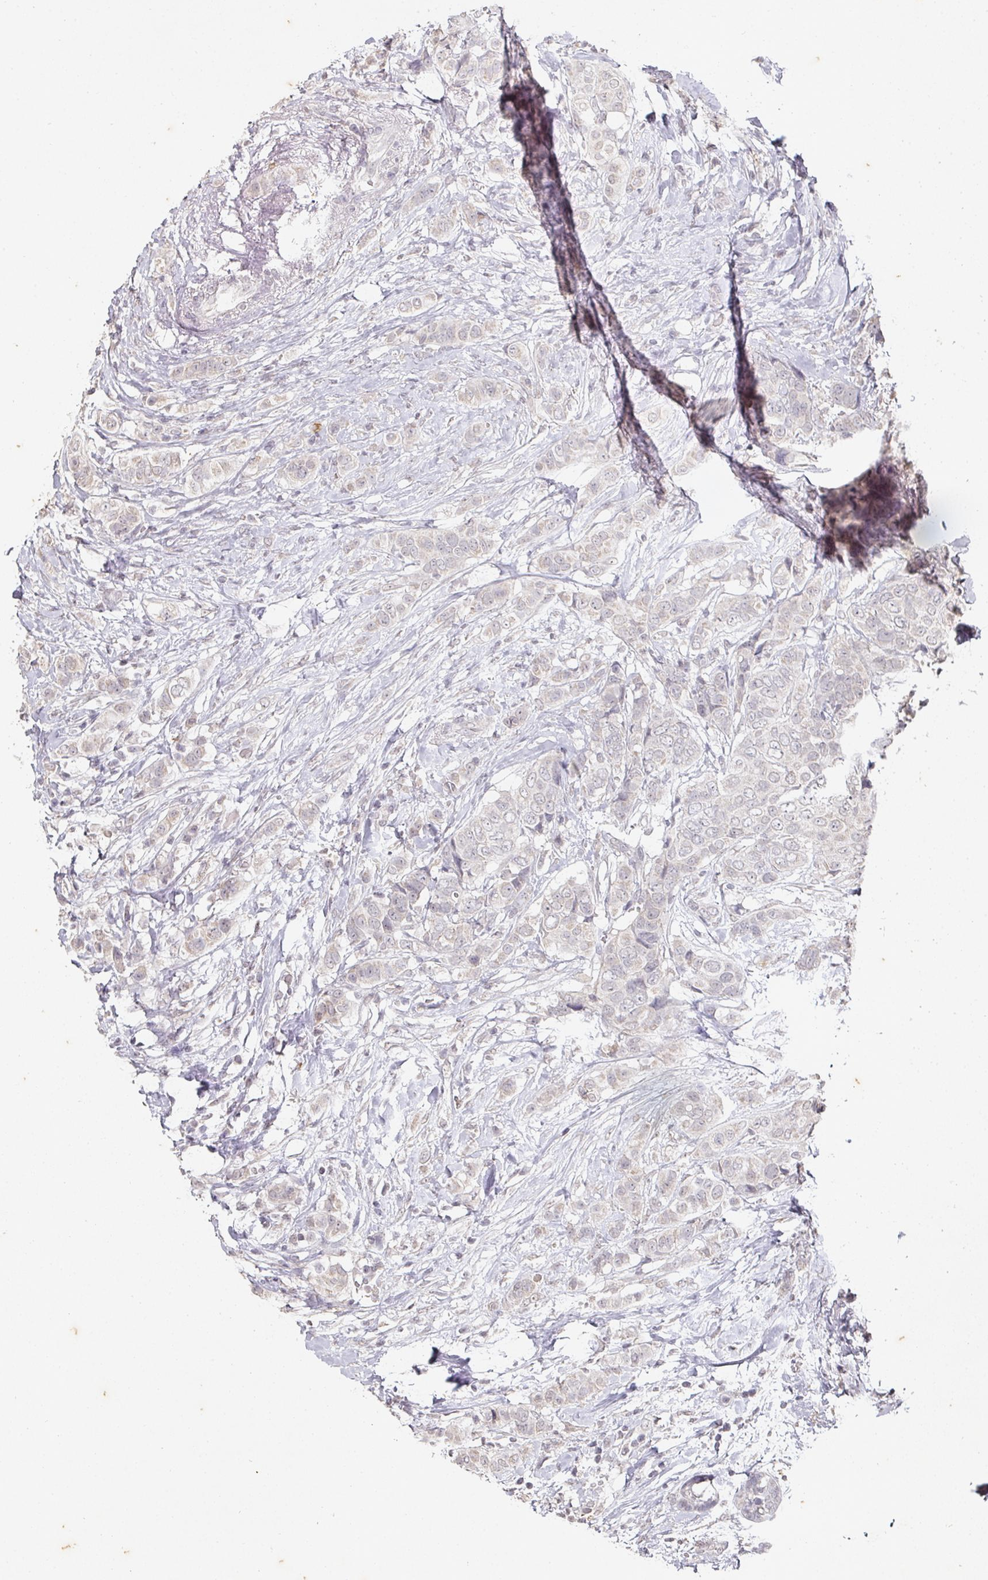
{"staining": {"intensity": "negative", "quantity": "none", "location": "none"}, "tissue": "breast cancer", "cell_type": "Tumor cells", "image_type": "cancer", "snomed": [{"axis": "morphology", "description": "Lobular carcinoma"}, {"axis": "topography", "description": "Breast"}], "caption": "The immunohistochemistry (IHC) image has no significant expression in tumor cells of lobular carcinoma (breast) tissue. (DAB (3,3'-diaminobenzidine) IHC with hematoxylin counter stain).", "gene": "CAPN5", "patient": {"sex": "female", "age": 51}}